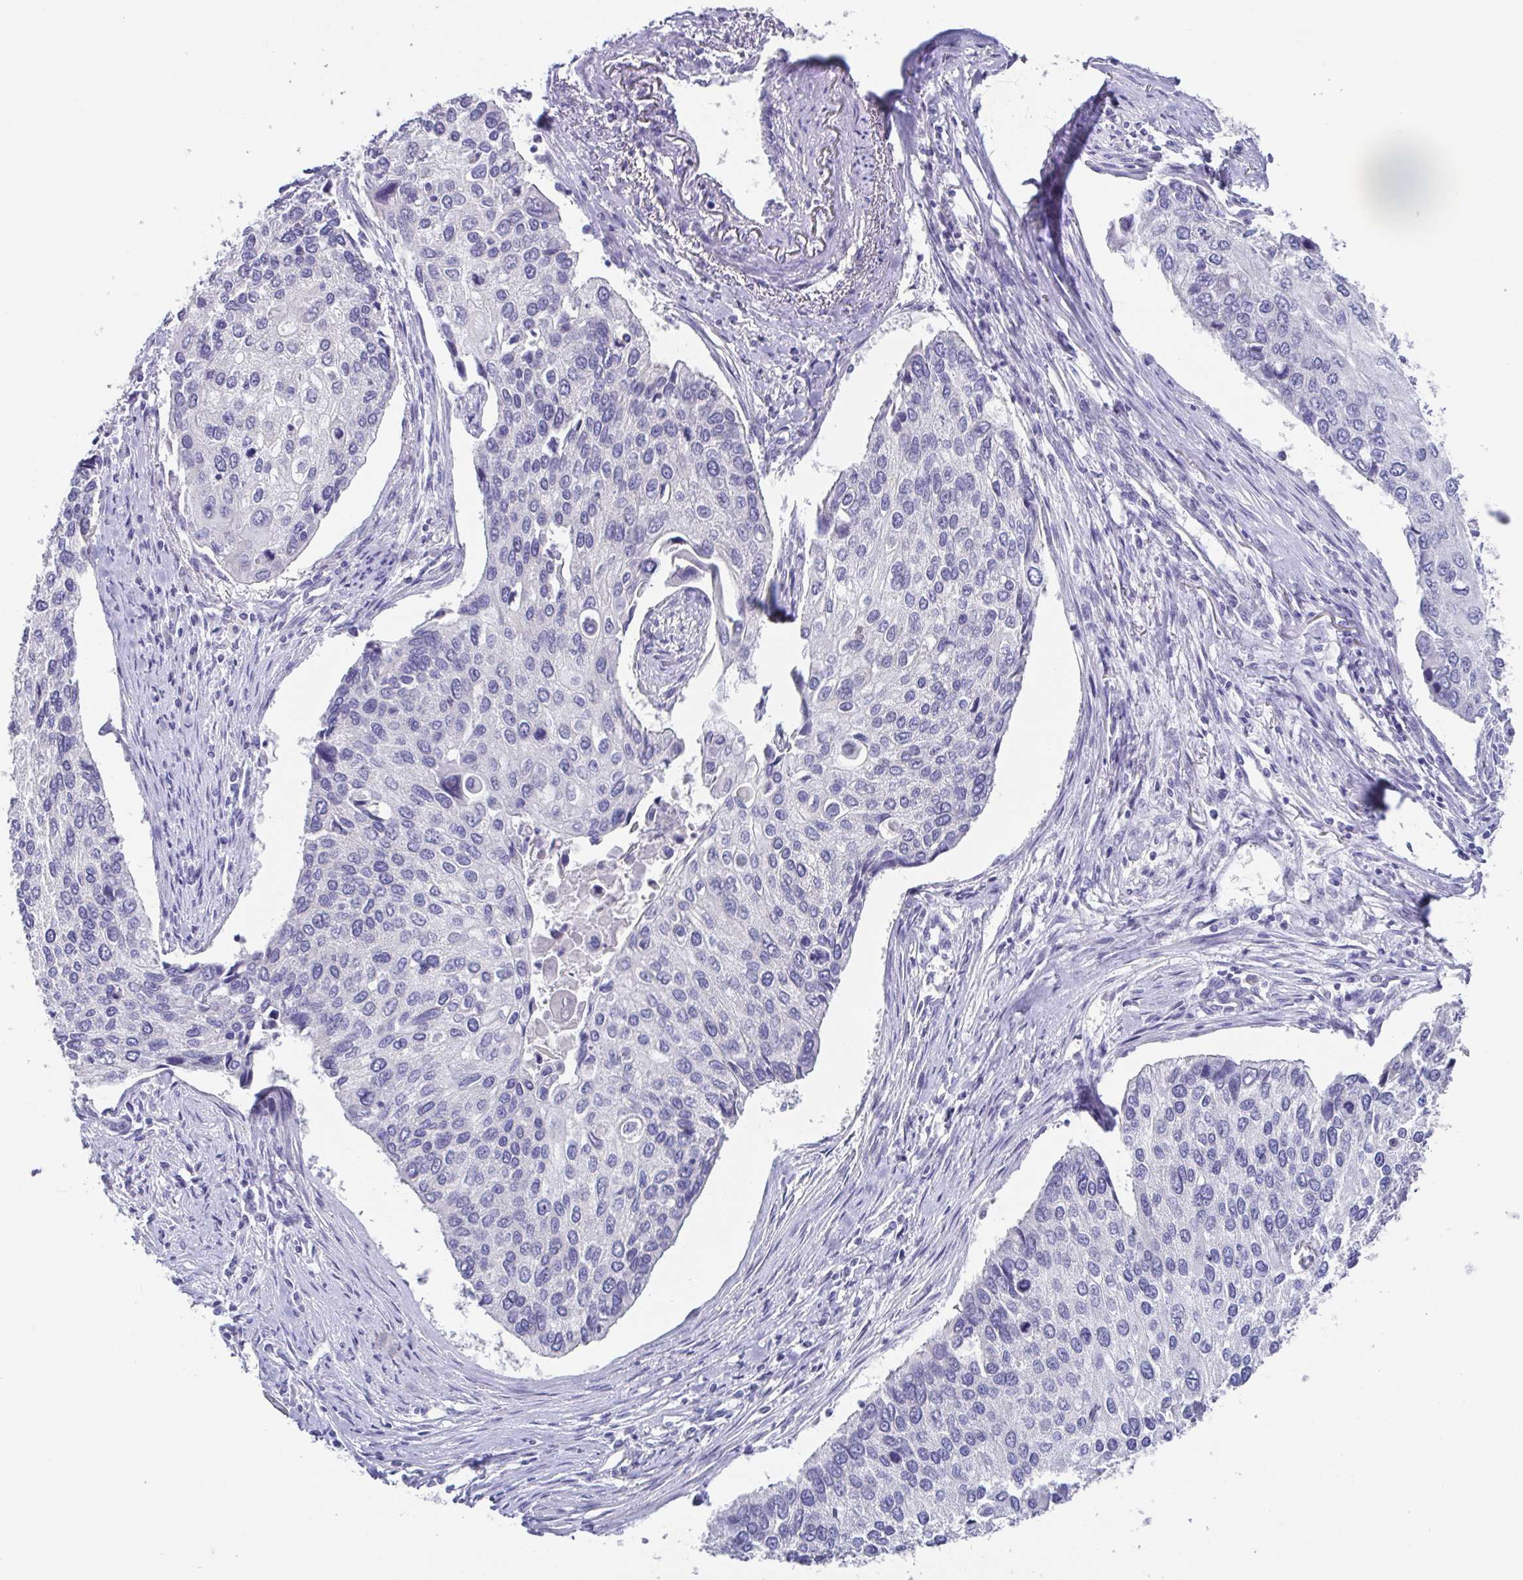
{"staining": {"intensity": "negative", "quantity": "none", "location": "none"}, "tissue": "lung cancer", "cell_type": "Tumor cells", "image_type": "cancer", "snomed": [{"axis": "morphology", "description": "Squamous cell carcinoma, NOS"}, {"axis": "morphology", "description": "Squamous cell carcinoma, metastatic, NOS"}, {"axis": "topography", "description": "Lung"}], "caption": "Immunohistochemistry of human lung cancer displays no positivity in tumor cells.", "gene": "RDH11", "patient": {"sex": "male", "age": 63}}